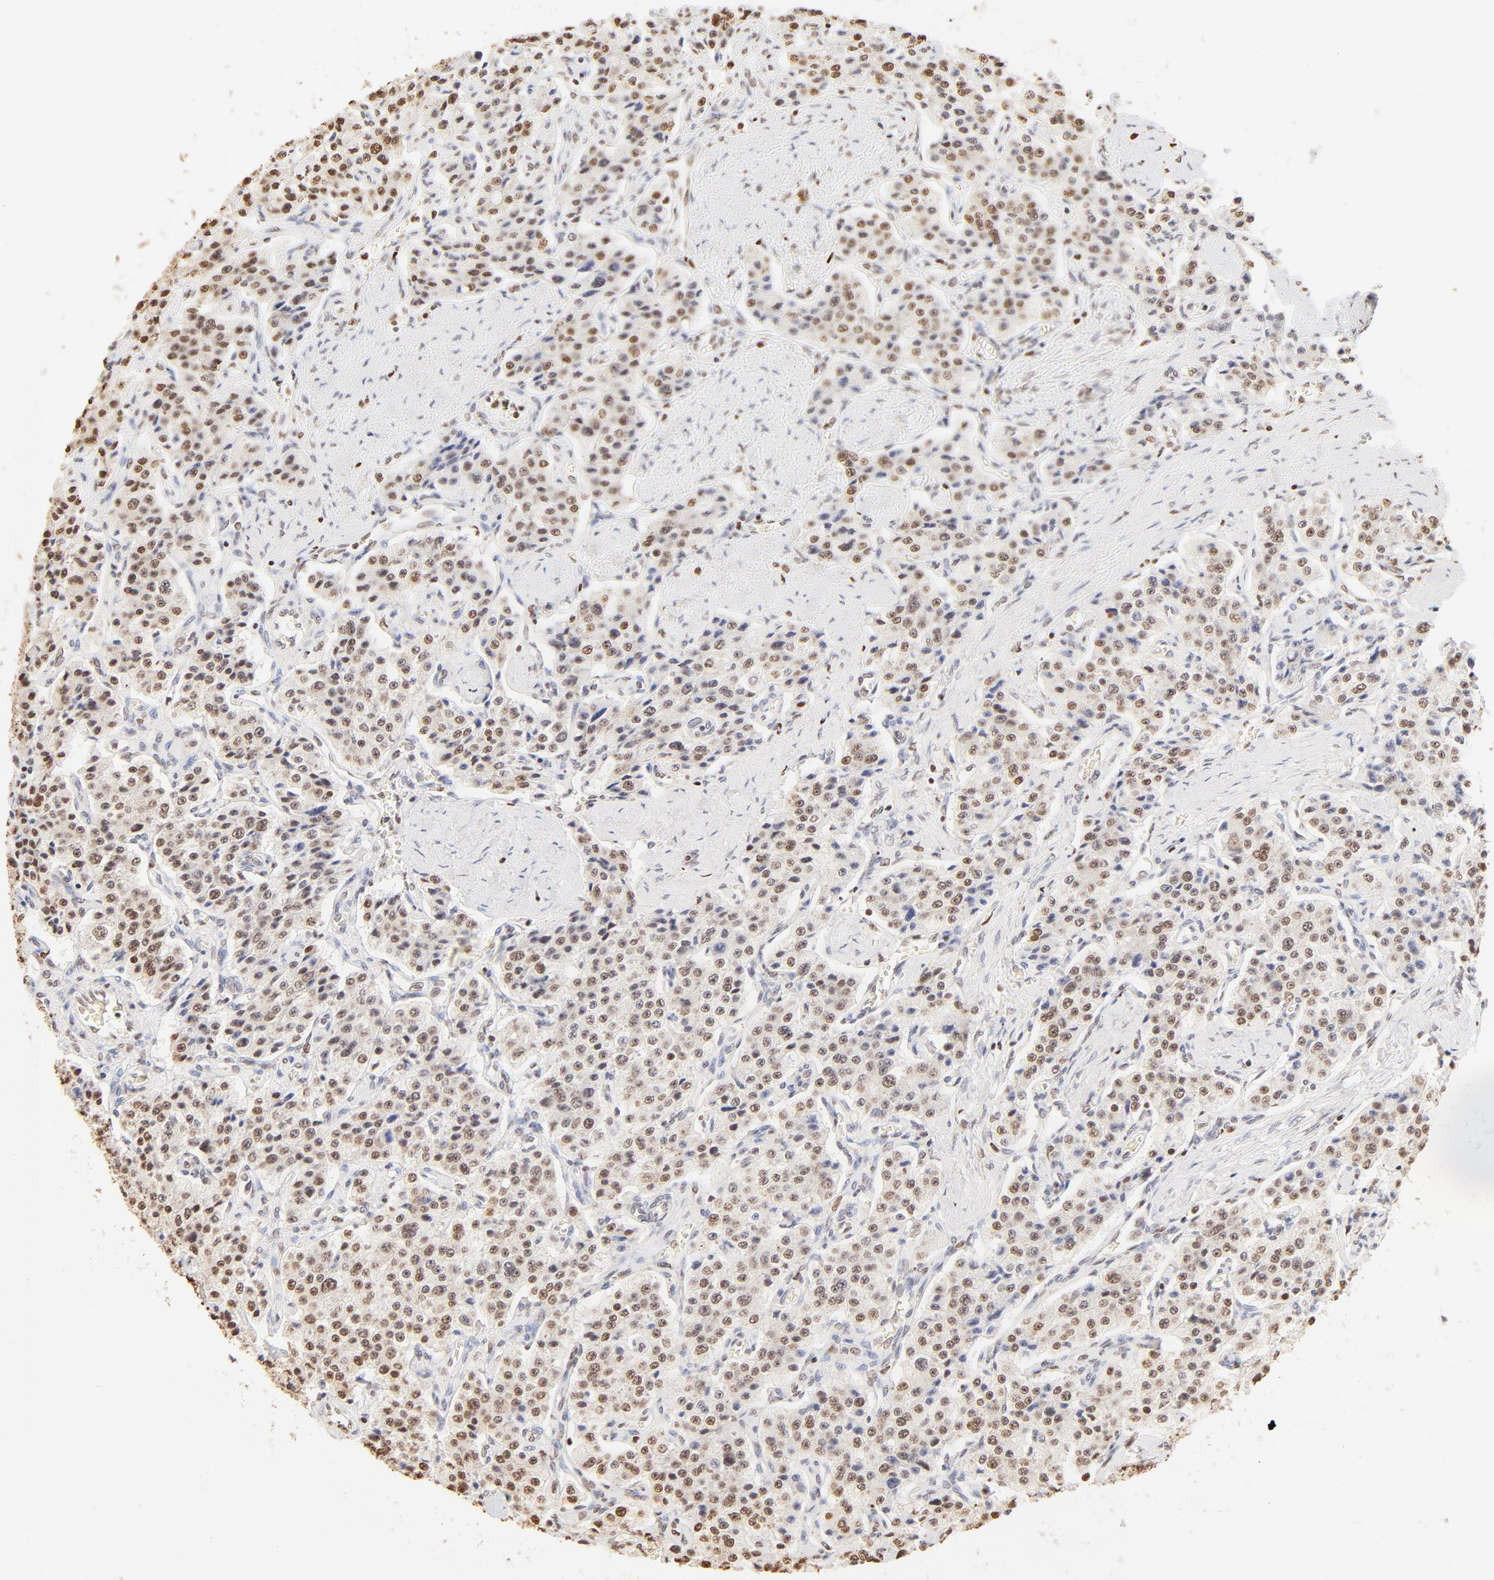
{"staining": {"intensity": "moderate", "quantity": ">75%", "location": "nuclear"}, "tissue": "carcinoid", "cell_type": "Tumor cells", "image_type": "cancer", "snomed": [{"axis": "morphology", "description": "Carcinoid, malignant, NOS"}, {"axis": "topography", "description": "Small intestine"}], "caption": "Malignant carcinoid stained for a protein (brown) displays moderate nuclear positive positivity in about >75% of tumor cells.", "gene": "ZNF540", "patient": {"sex": "male", "age": 52}}